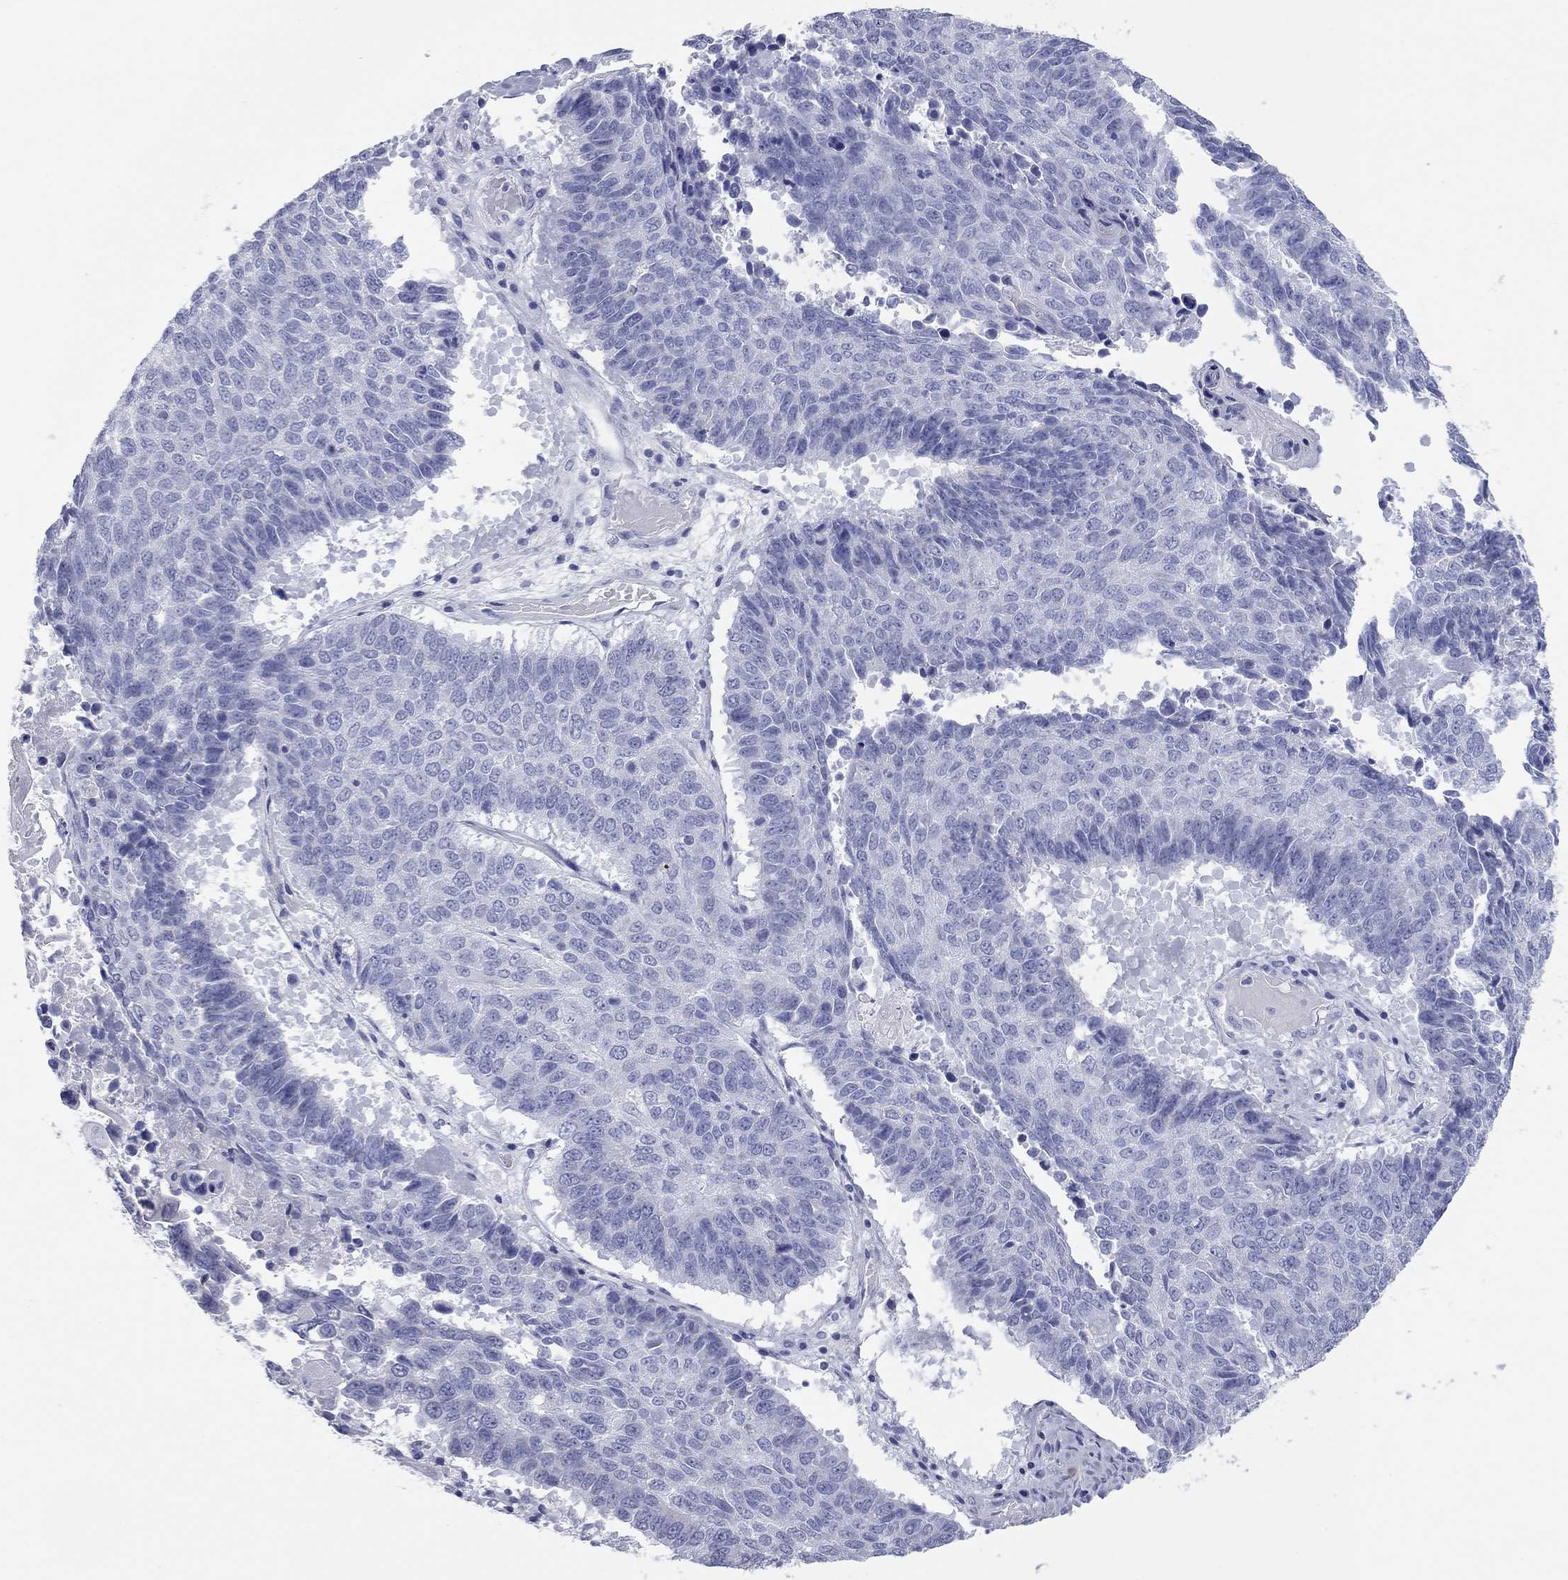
{"staining": {"intensity": "negative", "quantity": "none", "location": "none"}, "tissue": "lung cancer", "cell_type": "Tumor cells", "image_type": "cancer", "snomed": [{"axis": "morphology", "description": "Squamous cell carcinoma, NOS"}, {"axis": "topography", "description": "Lung"}], "caption": "Tumor cells are negative for protein expression in human squamous cell carcinoma (lung).", "gene": "VSIG10", "patient": {"sex": "male", "age": 73}}